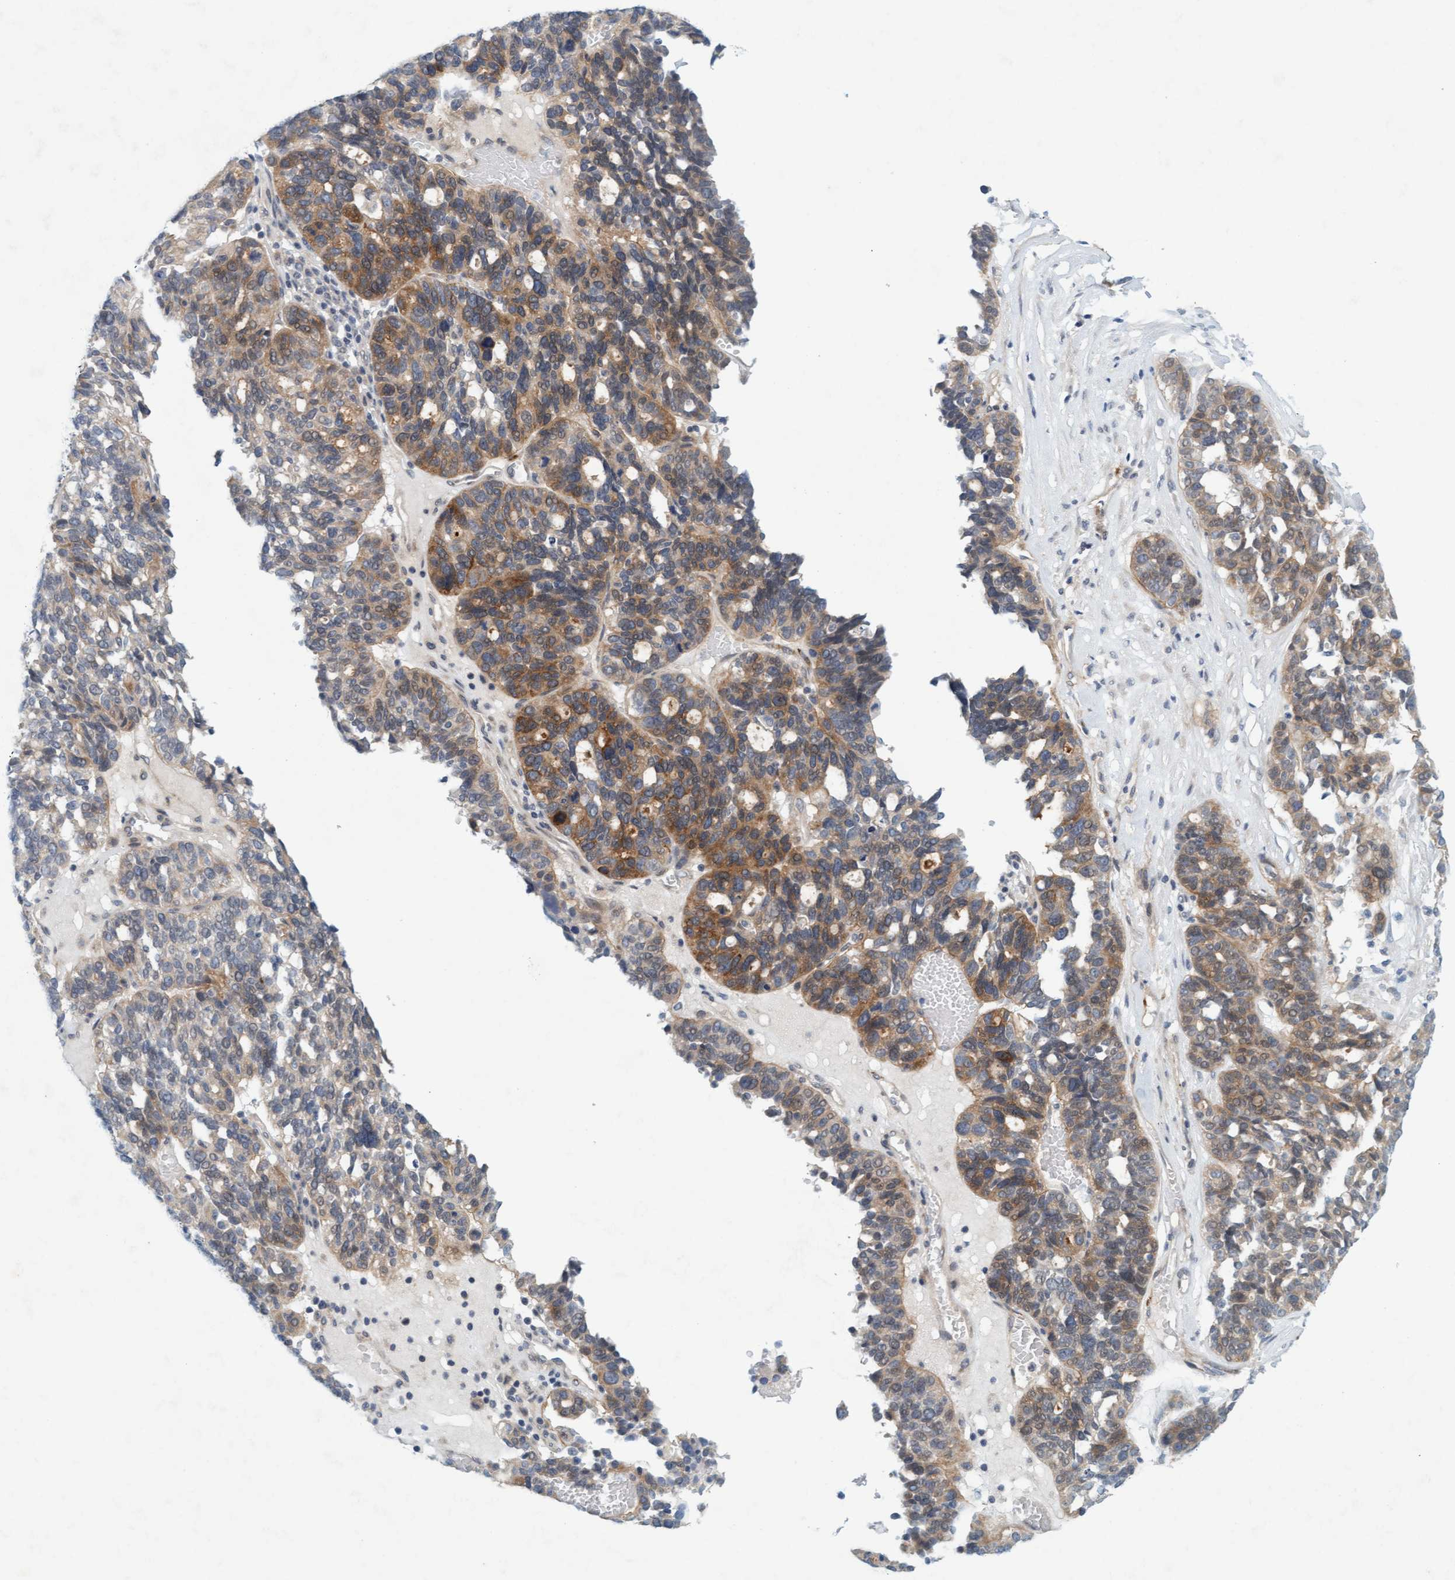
{"staining": {"intensity": "moderate", "quantity": "<25%", "location": "cytoplasmic/membranous"}, "tissue": "ovarian cancer", "cell_type": "Tumor cells", "image_type": "cancer", "snomed": [{"axis": "morphology", "description": "Cystadenocarcinoma, serous, NOS"}, {"axis": "topography", "description": "Ovary"}], "caption": "Immunohistochemical staining of serous cystadenocarcinoma (ovarian) demonstrates low levels of moderate cytoplasmic/membranous staining in about <25% of tumor cells.", "gene": "TSTD2", "patient": {"sex": "female", "age": 59}}